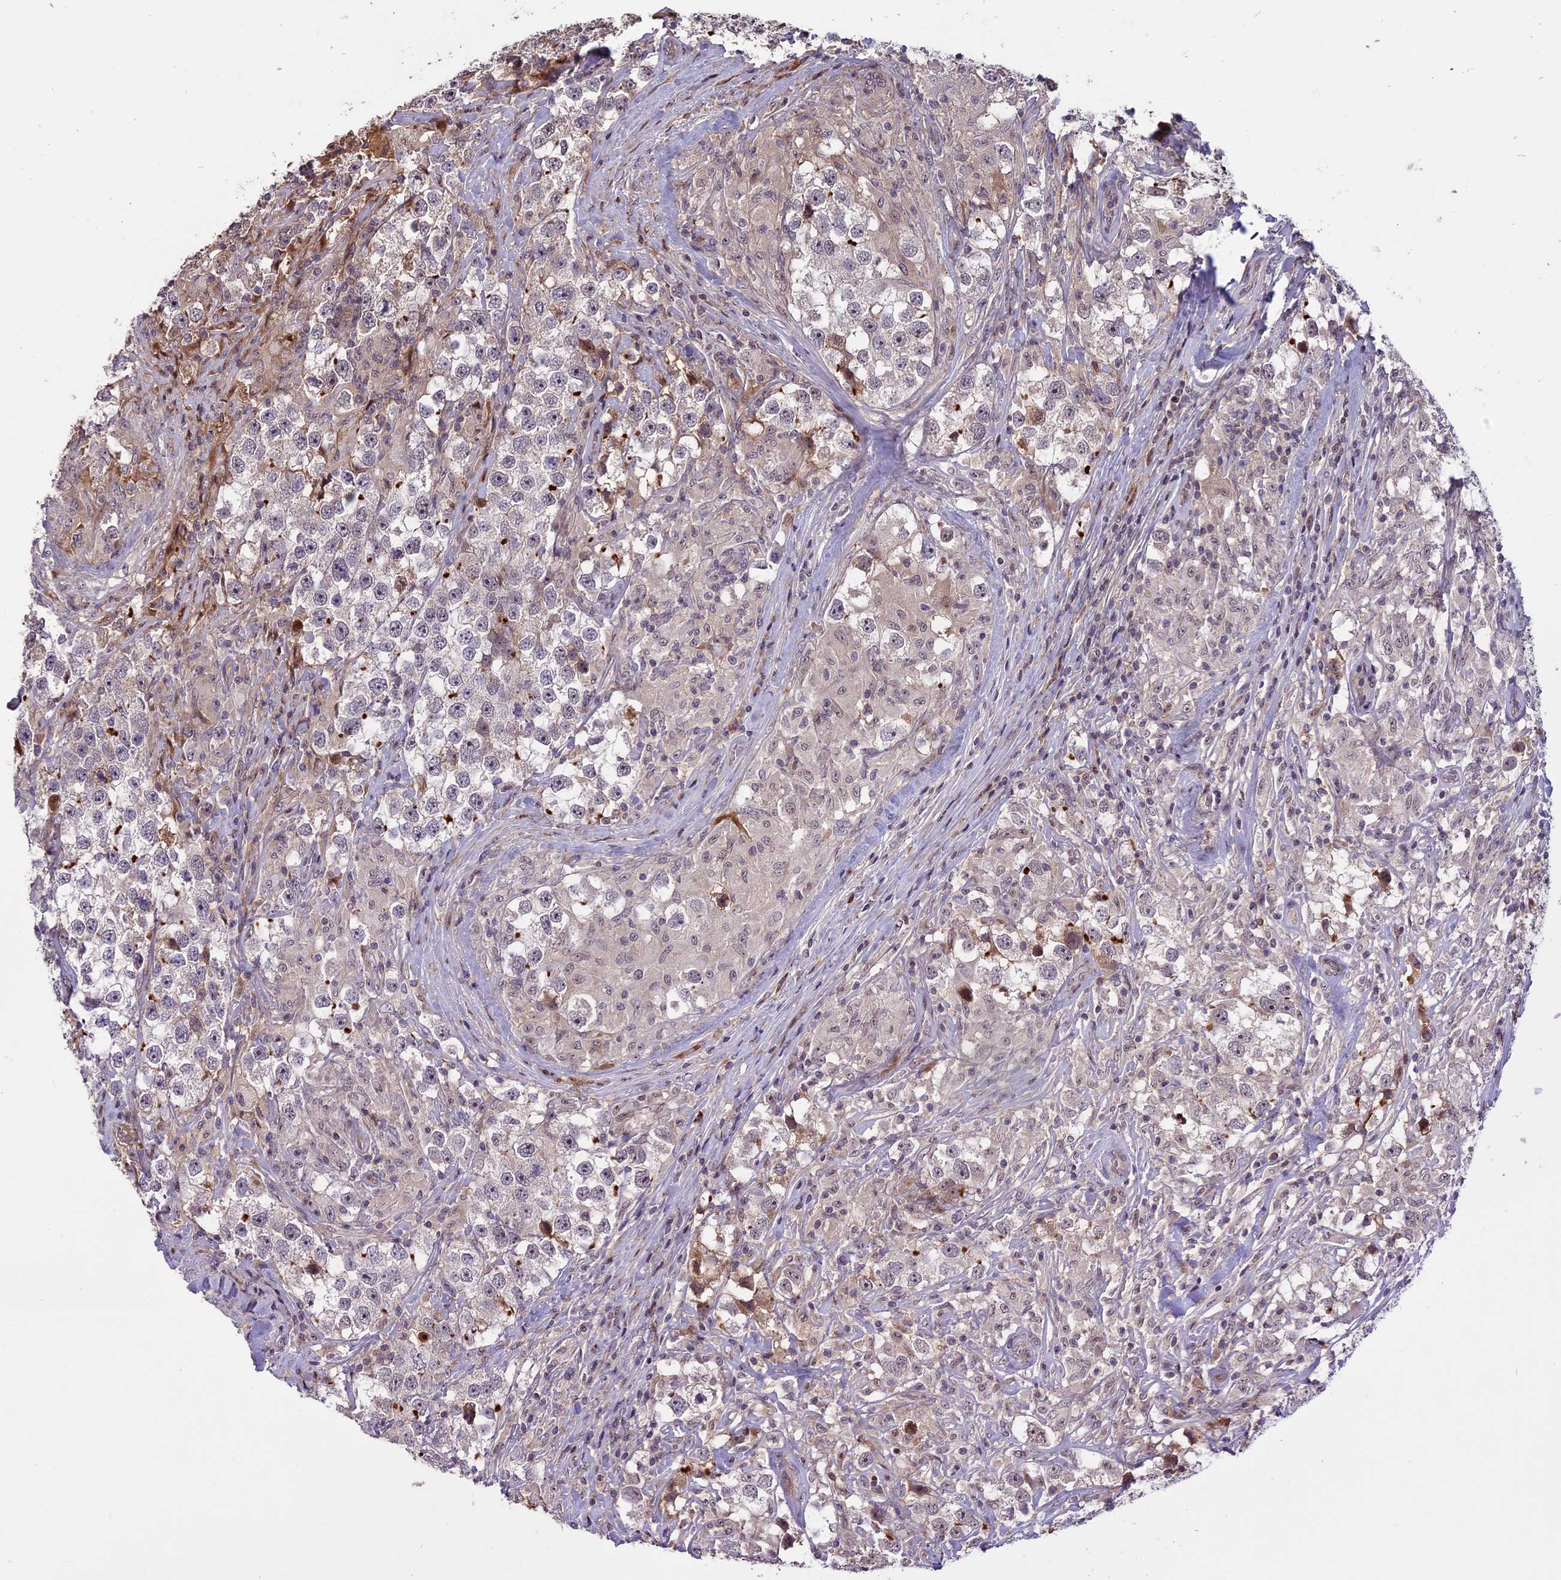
{"staining": {"intensity": "weak", "quantity": "<25%", "location": "cytoplasmic/membranous"}, "tissue": "testis cancer", "cell_type": "Tumor cells", "image_type": "cancer", "snomed": [{"axis": "morphology", "description": "Seminoma, NOS"}, {"axis": "topography", "description": "Testis"}], "caption": "There is no significant expression in tumor cells of testis cancer (seminoma).", "gene": "ENHO", "patient": {"sex": "male", "age": 46}}